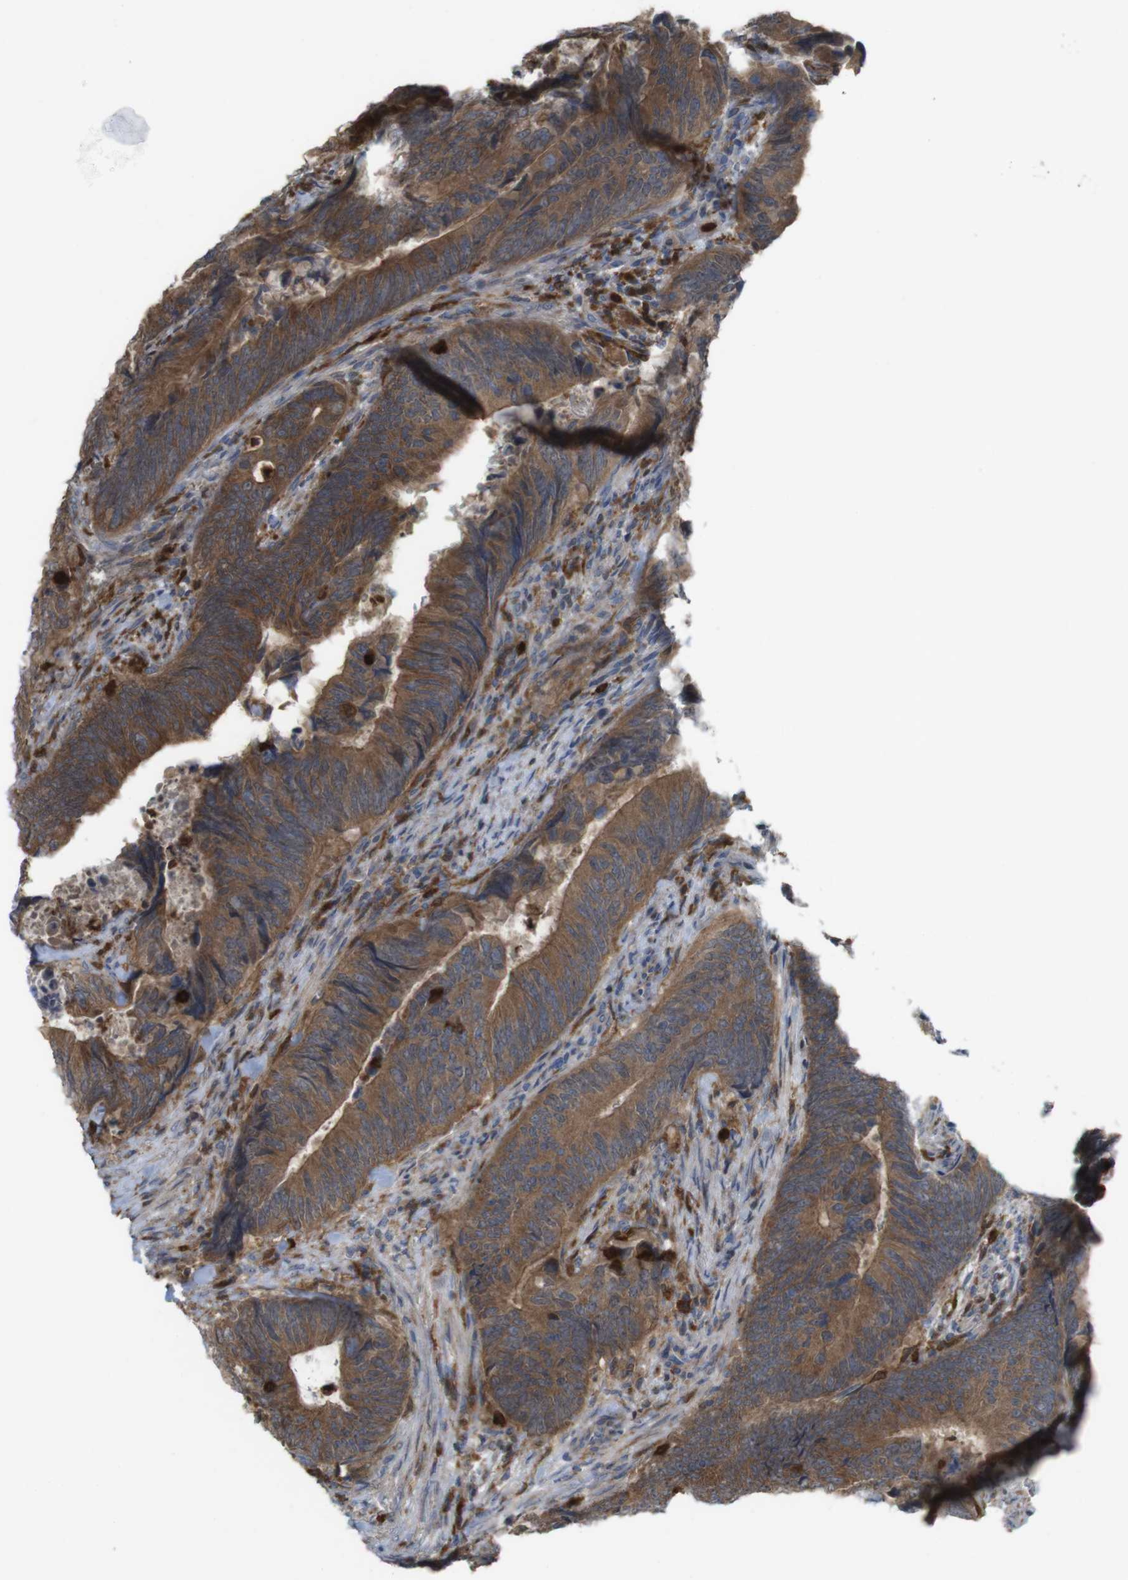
{"staining": {"intensity": "moderate", "quantity": ">75%", "location": "cytoplasmic/membranous"}, "tissue": "colorectal cancer", "cell_type": "Tumor cells", "image_type": "cancer", "snomed": [{"axis": "morphology", "description": "Normal tissue, NOS"}, {"axis": "morphology", "description": "Adenocarcinoma, NOS"}, {"axis": "topography", "description": "Colon"}], "caption": "DAB (3,3'-diaminobenzidine) immunohistochemical staining of colorectal cancer reveals moderate cytoplasmic/membranous protein staining in approximately >75% of tumor cells.", "gene": "PRKCD", "patient": {"sex": "male", "age": 56}}